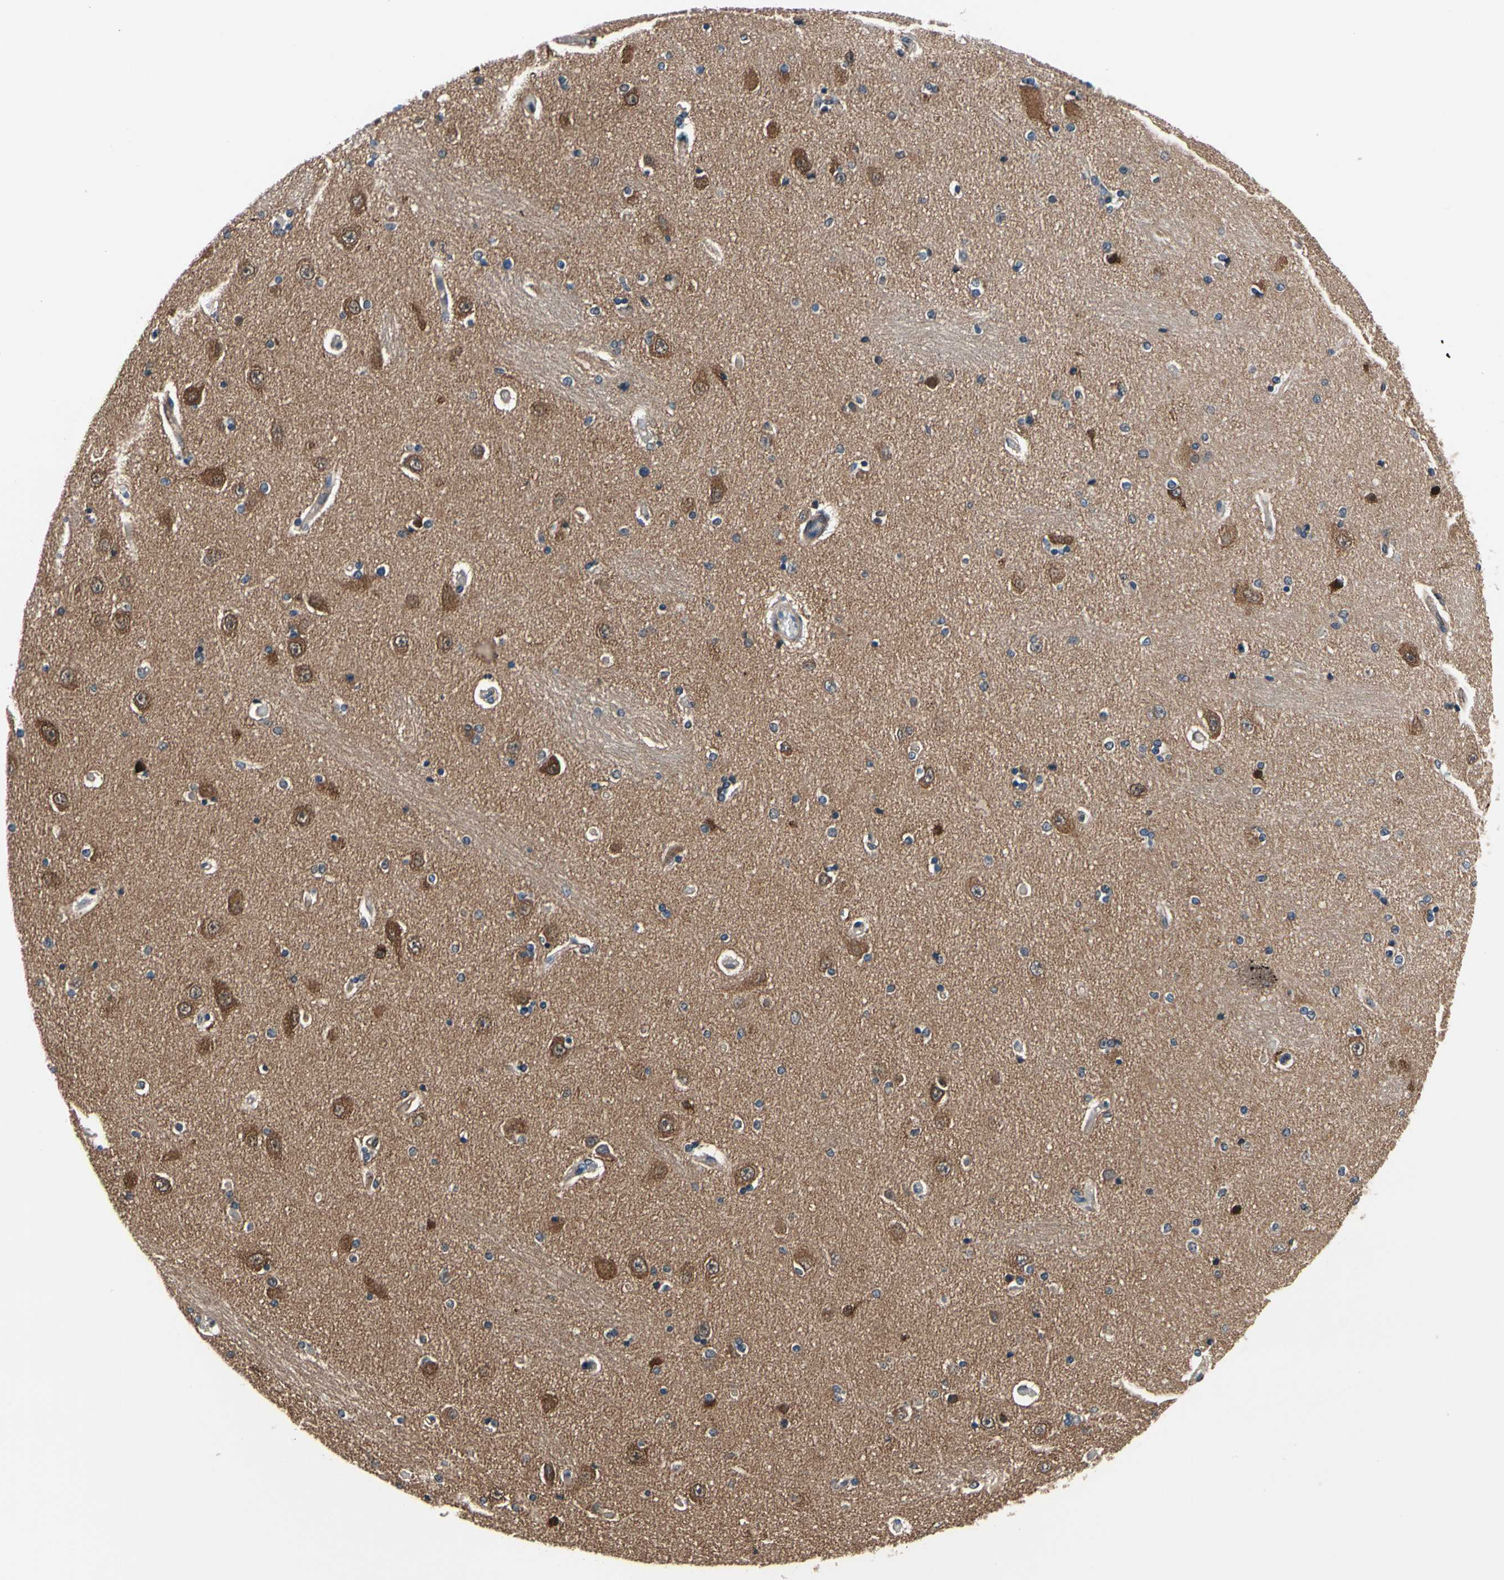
{"staining": {"intensity": "moderate", "quantity": "<25%", "location": "cytoplasmic/membranous"}, "tissue": "hippocampus", "cell_type": "Glial cells", "image_type": "normal", "snomed": [{"axis": "morphology", "description": "Normal tissue, NOS"}, {"axis": "topography", "description": "Hippocampus"}], "caption": "Hippocampus stained with DAB (3,3'-diaminobenzidine) immunohistochemistry displays low levels of moderate cytoplasmic/membranous staining in approximately <25% of glial cells.", "gene": "PRKAR2B", "patient": {"sex": "female", "age": 54}}